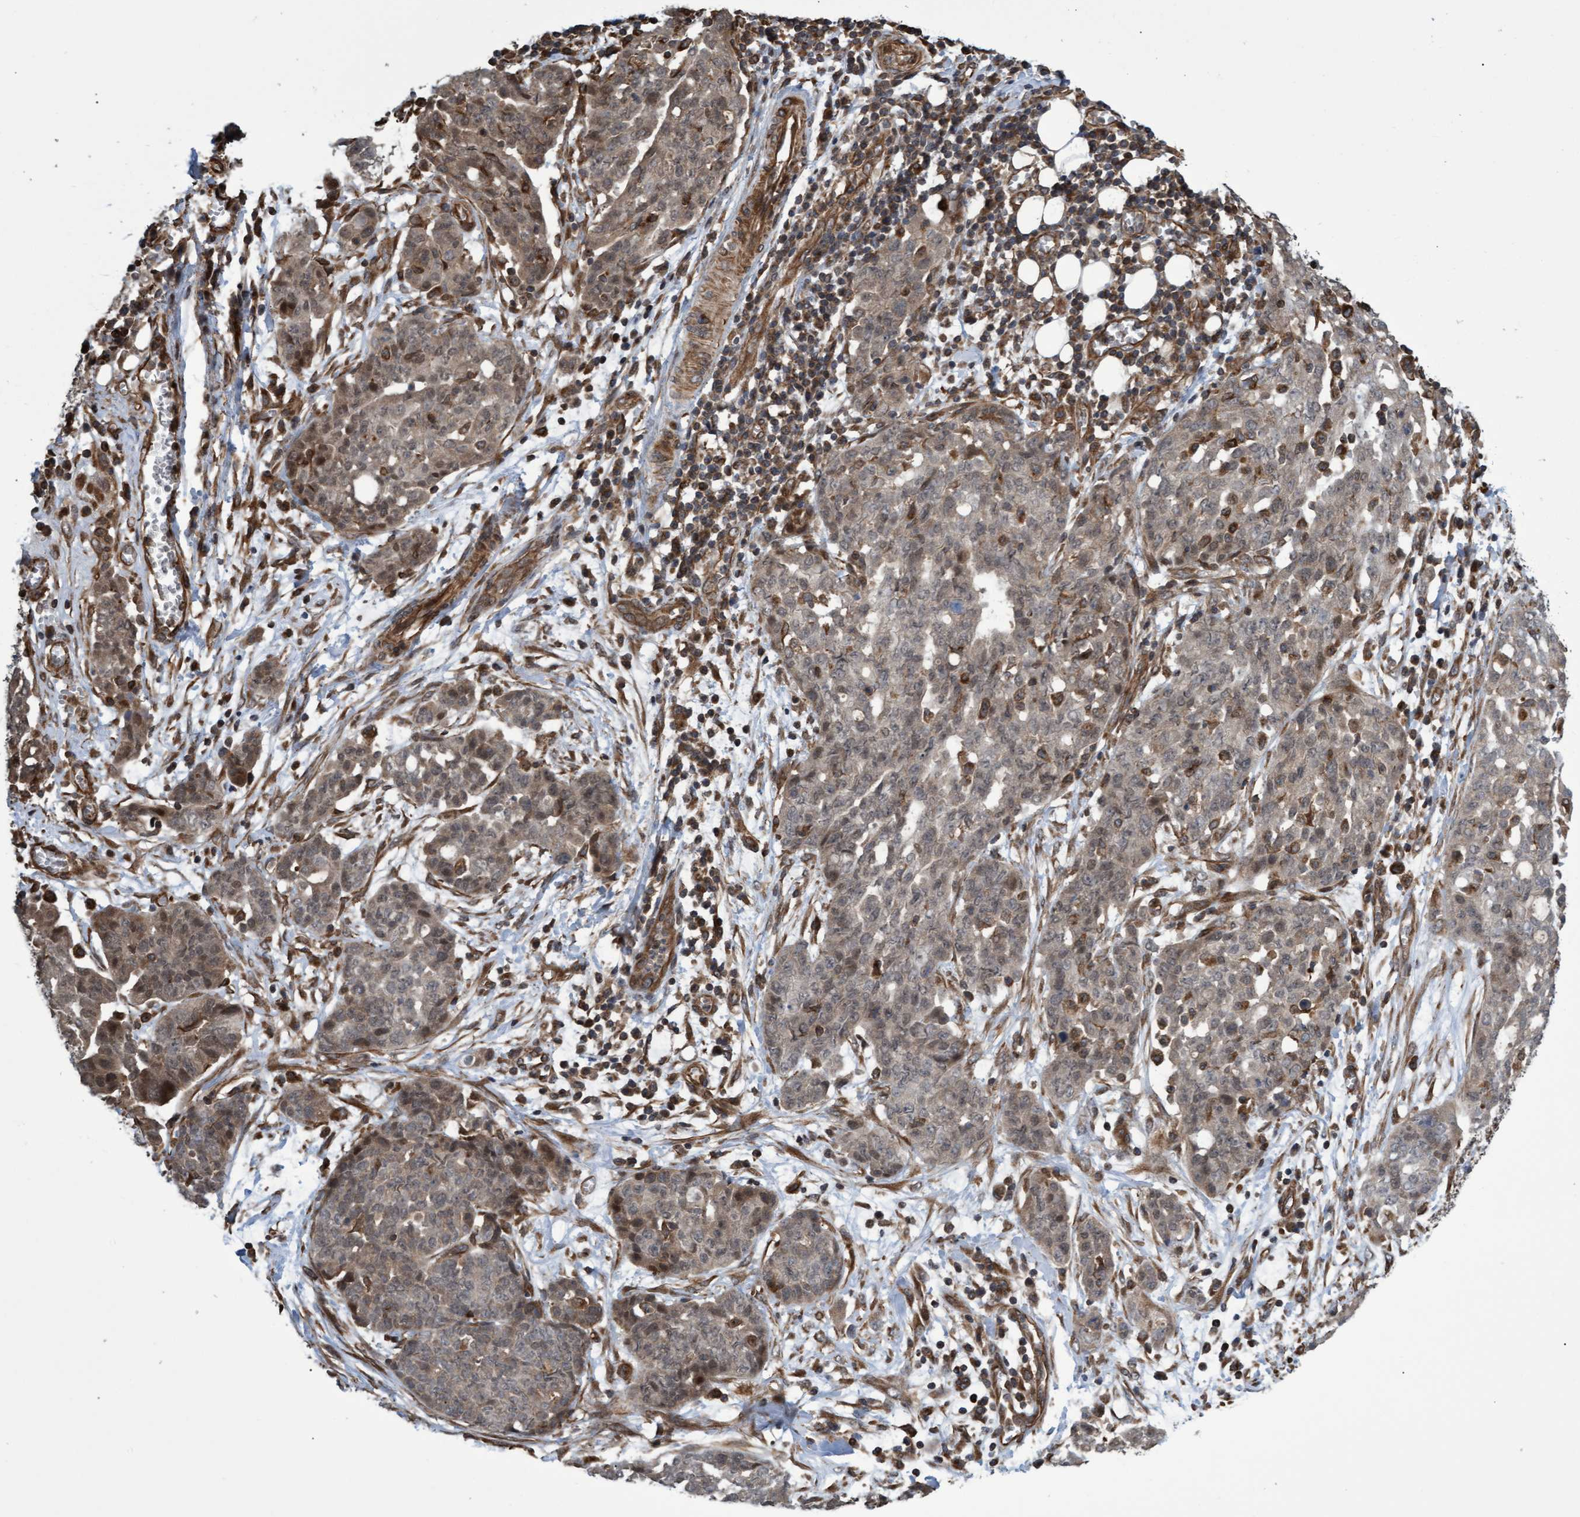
{"staining": {"intensity": "weak", "quantity": ">75%", "location": "cytoplasmic/membranous"}, "tissue": "ovarian cancer", "cell_type": "Tumor cells", "image_type": "cancer", "snomed": [{"axis": "morphology", "description": "Cystadenocarcinoma, serous, NOS"}, {"axis": "topography", "description": "Soft tissue"}, {"axis": "topography", "description": "Ovary"}], "caption": "This is a photomicrograph of IHC staining of ovarian serous cystadenocarcinoma, which shows weak staining in the cytoplasmic/membranous of tumor cells.", "gene": "TNFRSF10B", "patient": {"sex": "female", "age": 57}}